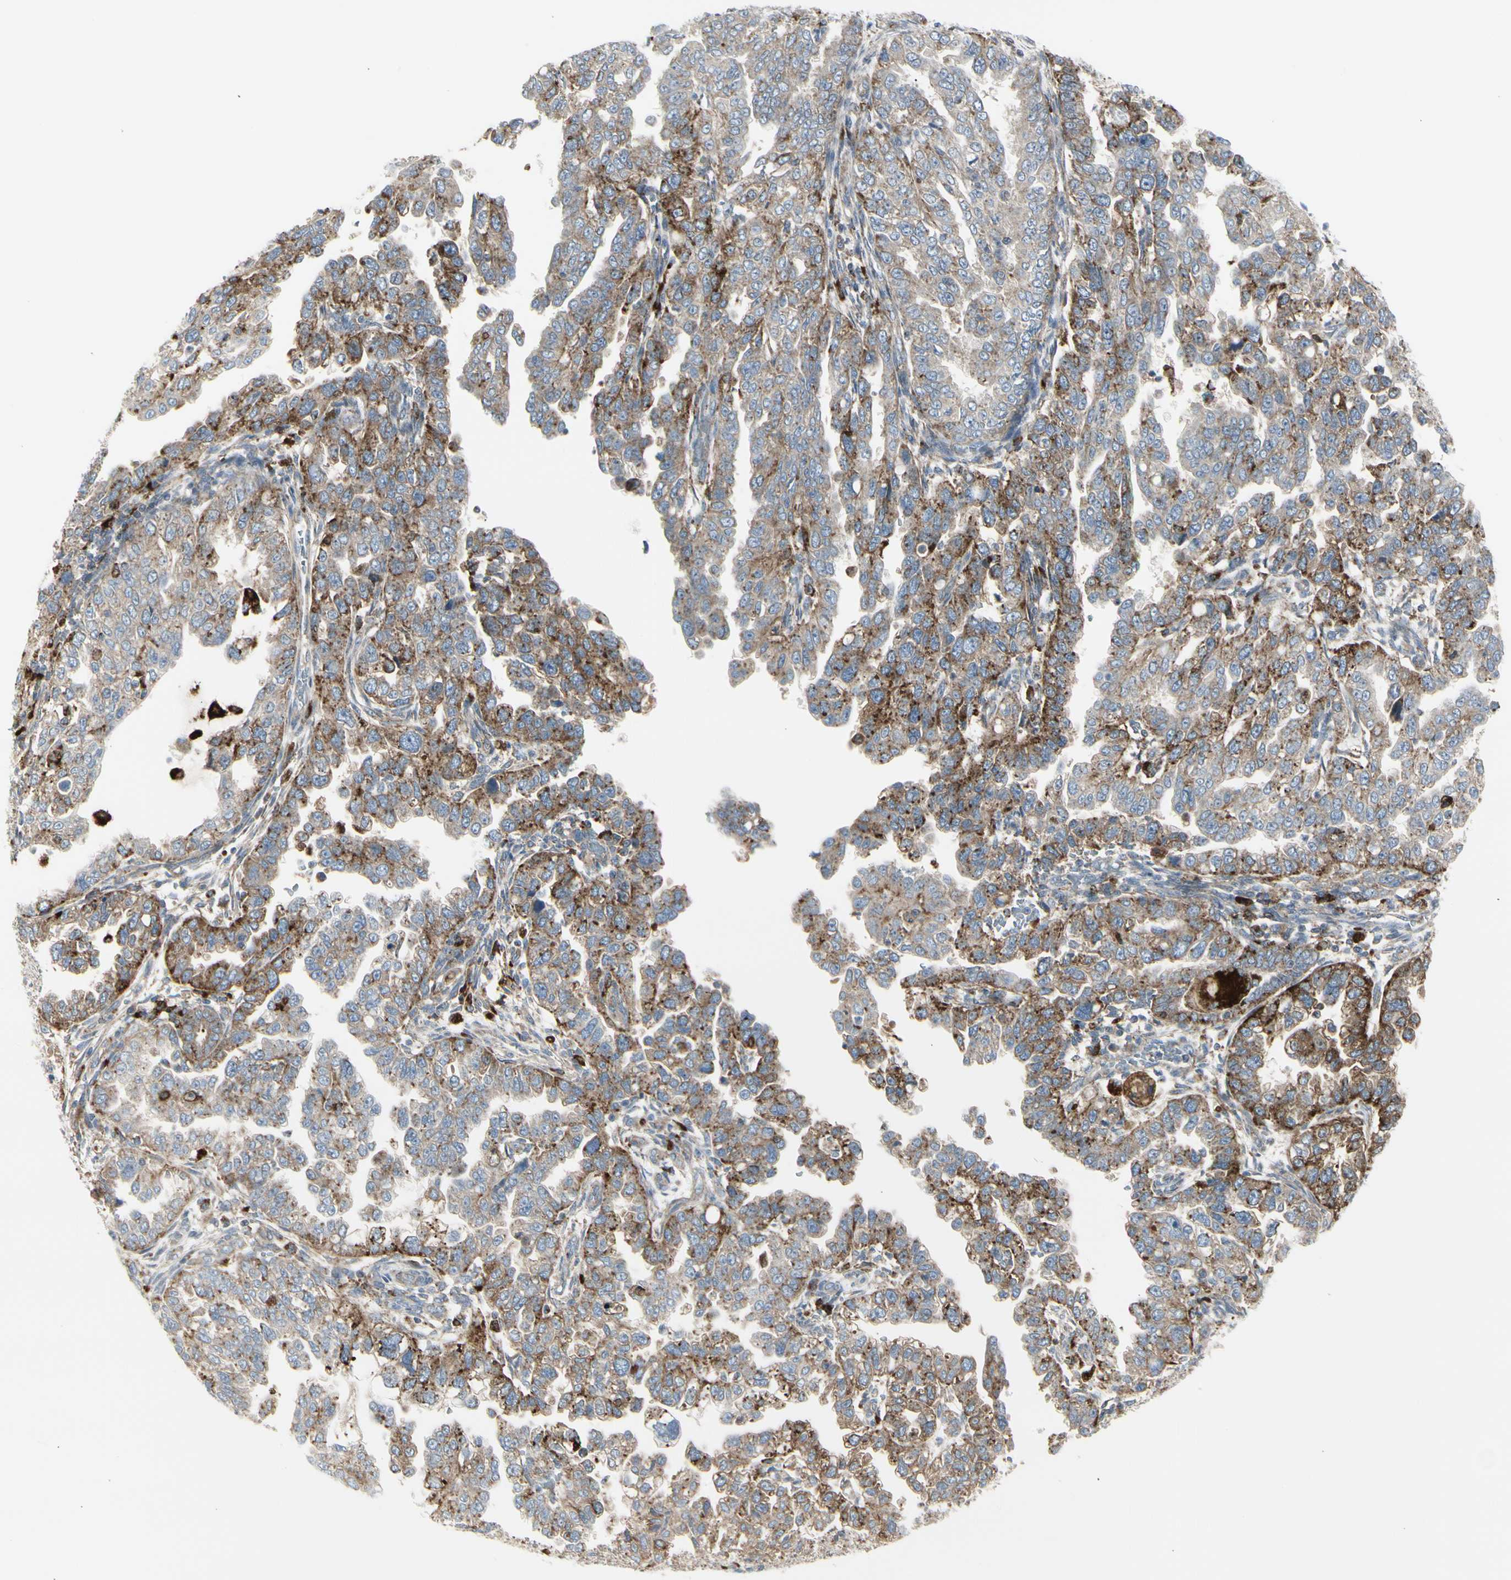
{"staining": {"intensity": "moderate", "quantity": "25%-75%", "location": "cytoplasmic/membranous"}, "tissue": "endometrial cancer", "cell_type": "Tumor cells", "image_type": "cancer", "snomed": [{"axis": "morphology", "description": "Adenocarcinoma, NOS"}, {"axis": "topography", "description": "Endometrium"}], "caption": "Immunohistochemical staining of adenocarcinoma (endometrial) reveals medium levels of moderate cytoplasmic/membranous positivity in about 25%-75% of tumor cells.", "gene": "ATP6V1B2", "patient": {"sex": "female", "age": 85}}